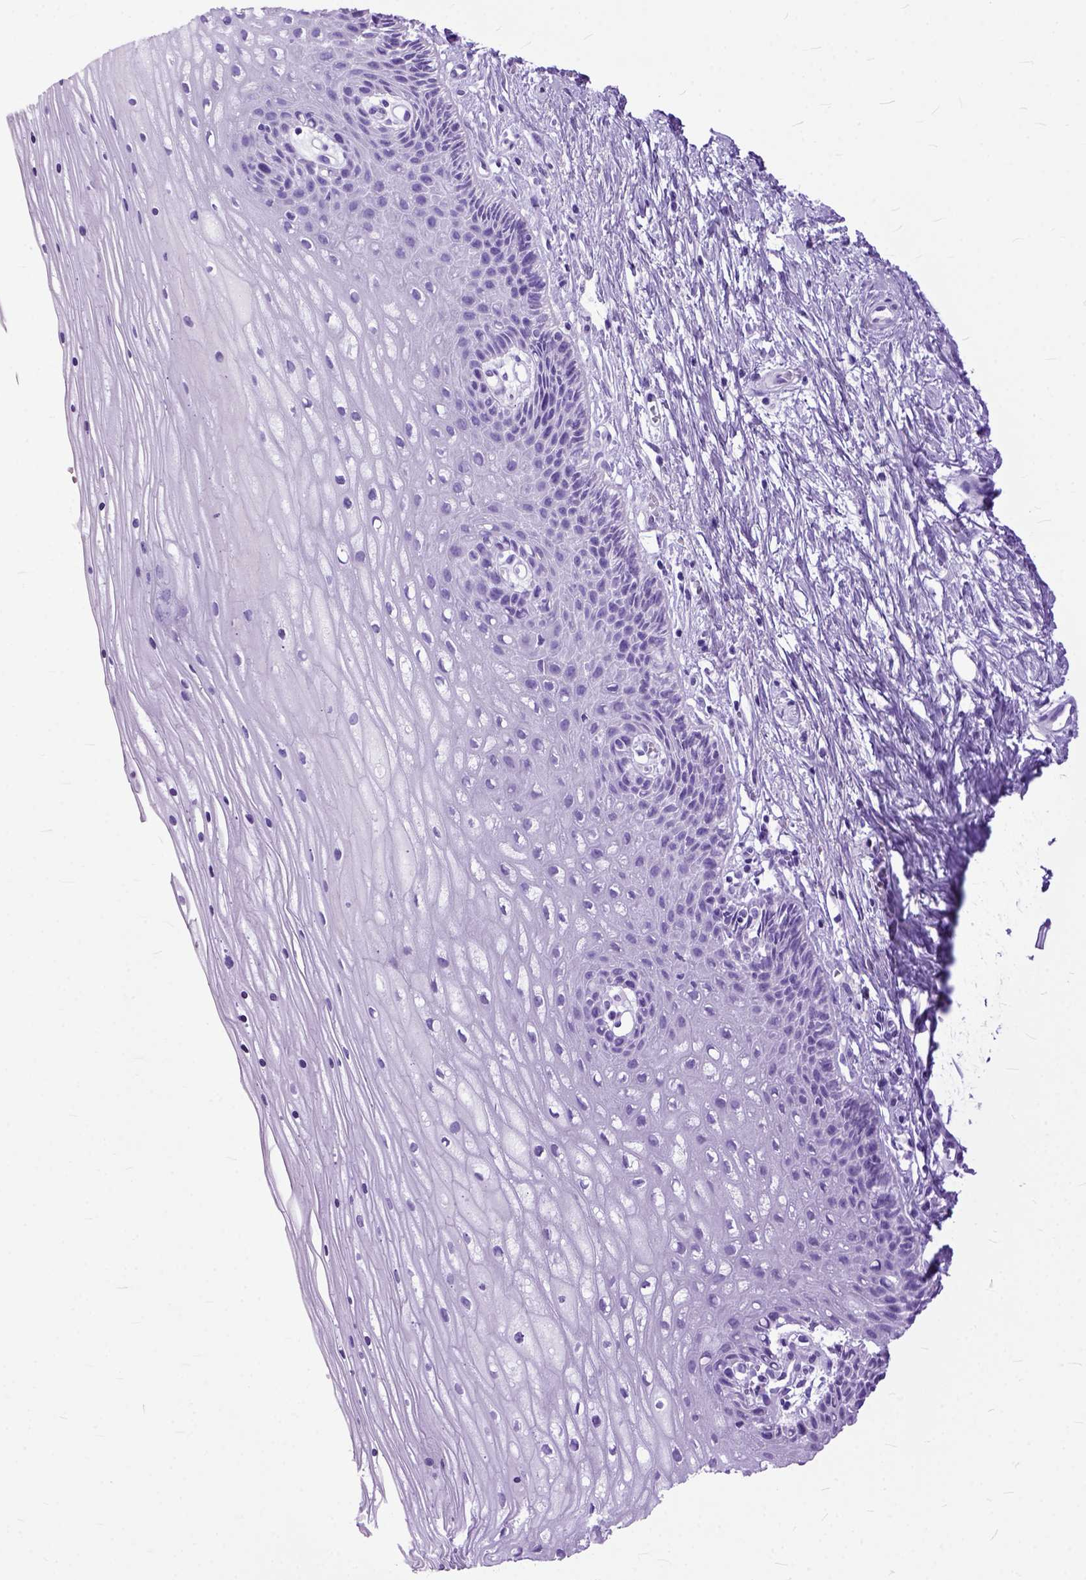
{"staining": {"intensity": "negative", "quantity": "none", "location": "none"}, "tissue": "cervix", "cell_type": "Glandular cells", "image_type": "normal", "snomed": [{"axis": "morphology", "description": "Normal tissue, NOS"}, {"axis": "topography", "description": "Cervix"}], "caption": "IHC photomicrograph of benign cervix: human cervix stained with DAB (3,3'-diaminobenzidine) reveals no significant protein expression in glandular cells. The staining is performed using DAB (3,3'-diaminobenzidine) brown chromogen with nuclei counter-stained in using hematoxylin.", "gene": "GNGT1", "patient": {"sex": "female", "age": 35}}